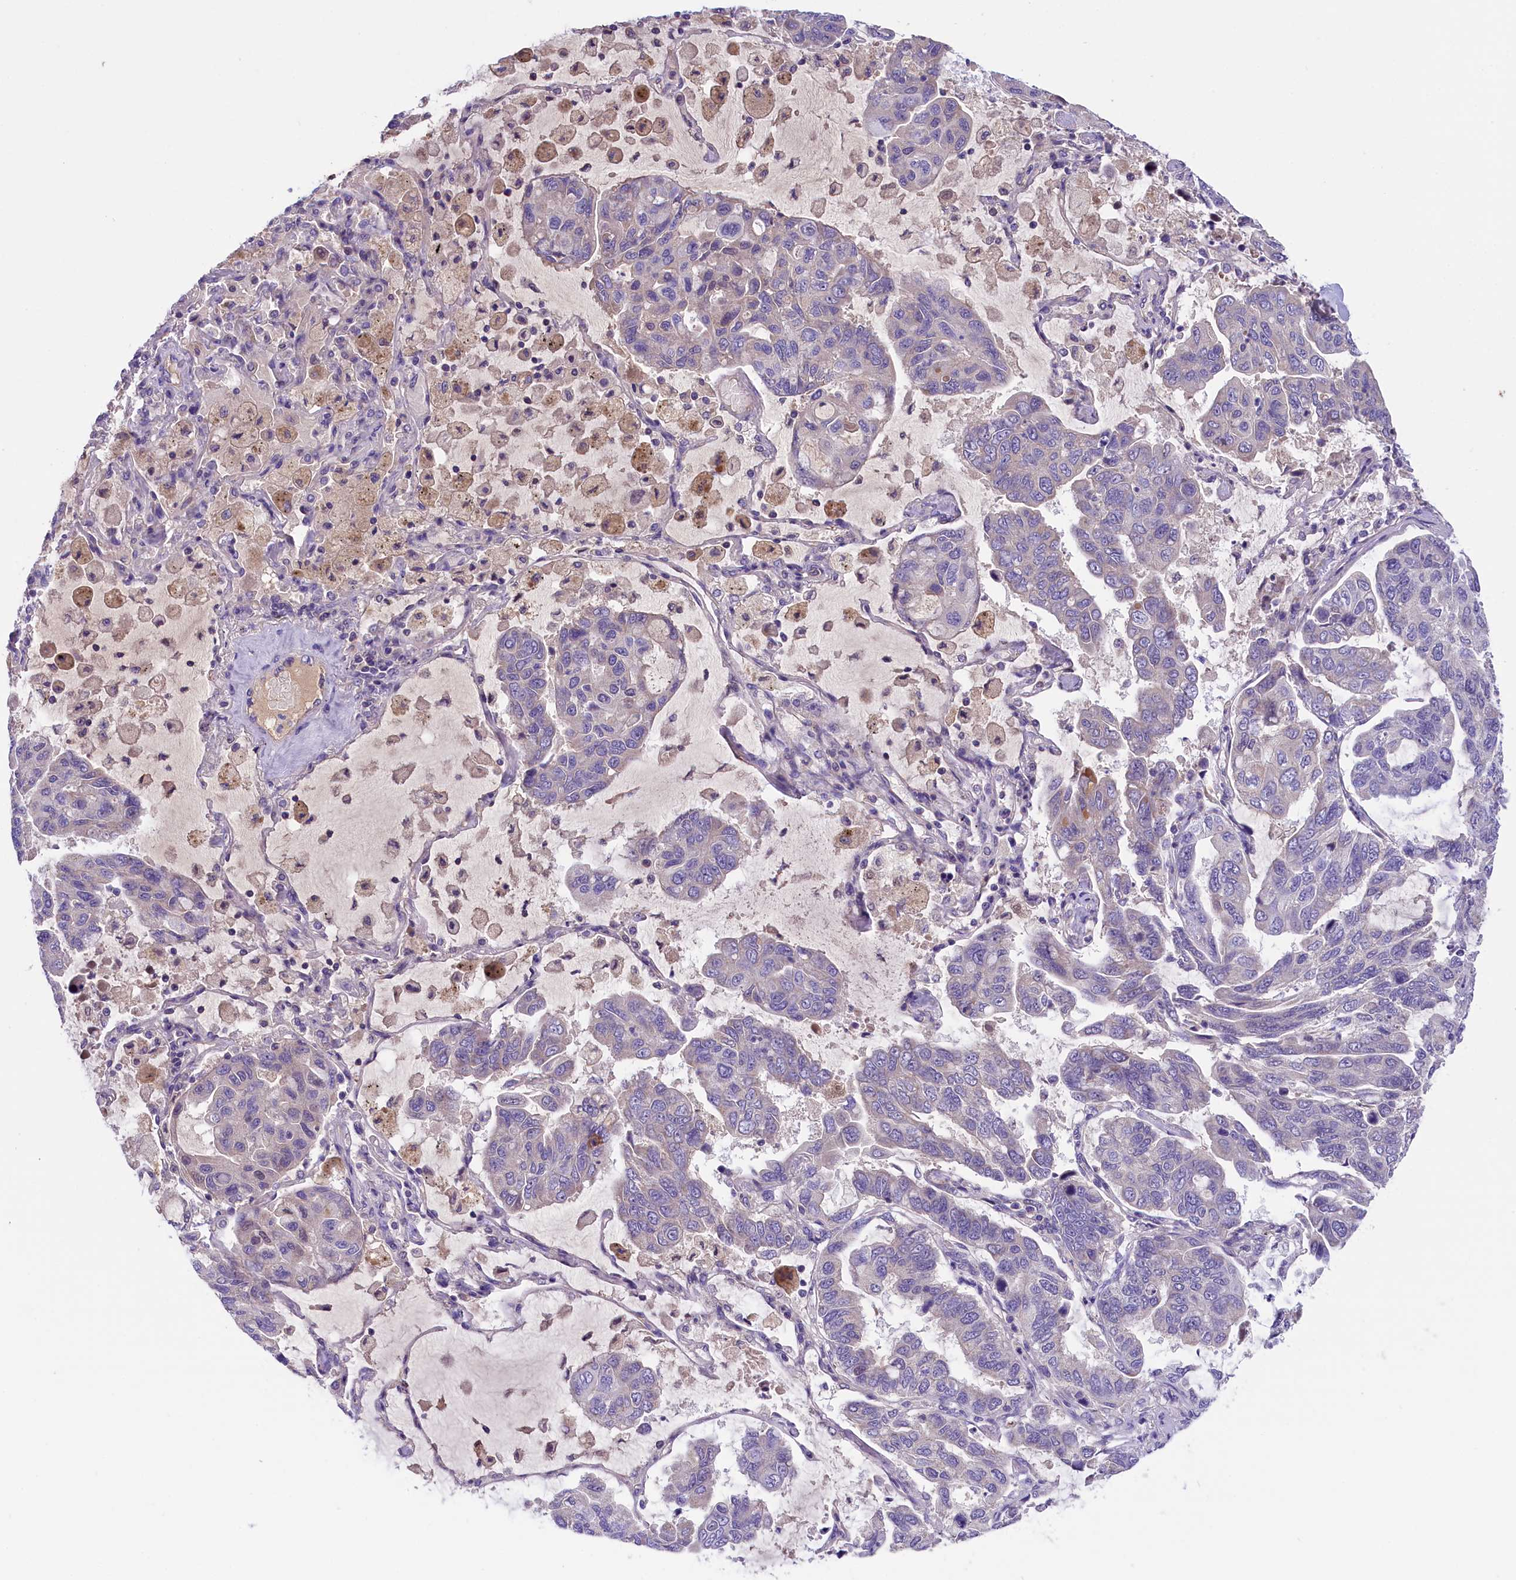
{"staining": {"intensity": "negative", "quantity": "none", "location": "none"}, "tissue": "lung cancer", "cell_type": "Tumor cells", "image_type": "cancer", "snomed": [{"axis": "morphology", "description": "Adenocarcinoma, NOS"}, {"axis": "topography", "description": "Lung"}], "caption": "DAB (3,3'-diaminobenzidine) immunohistochemical staining of lung cancer (adenocarcinoma) exhibits no significant staining in tumor cells.", "gene": "CCDC32", "patient": {"sex": "male", "age": 64}}